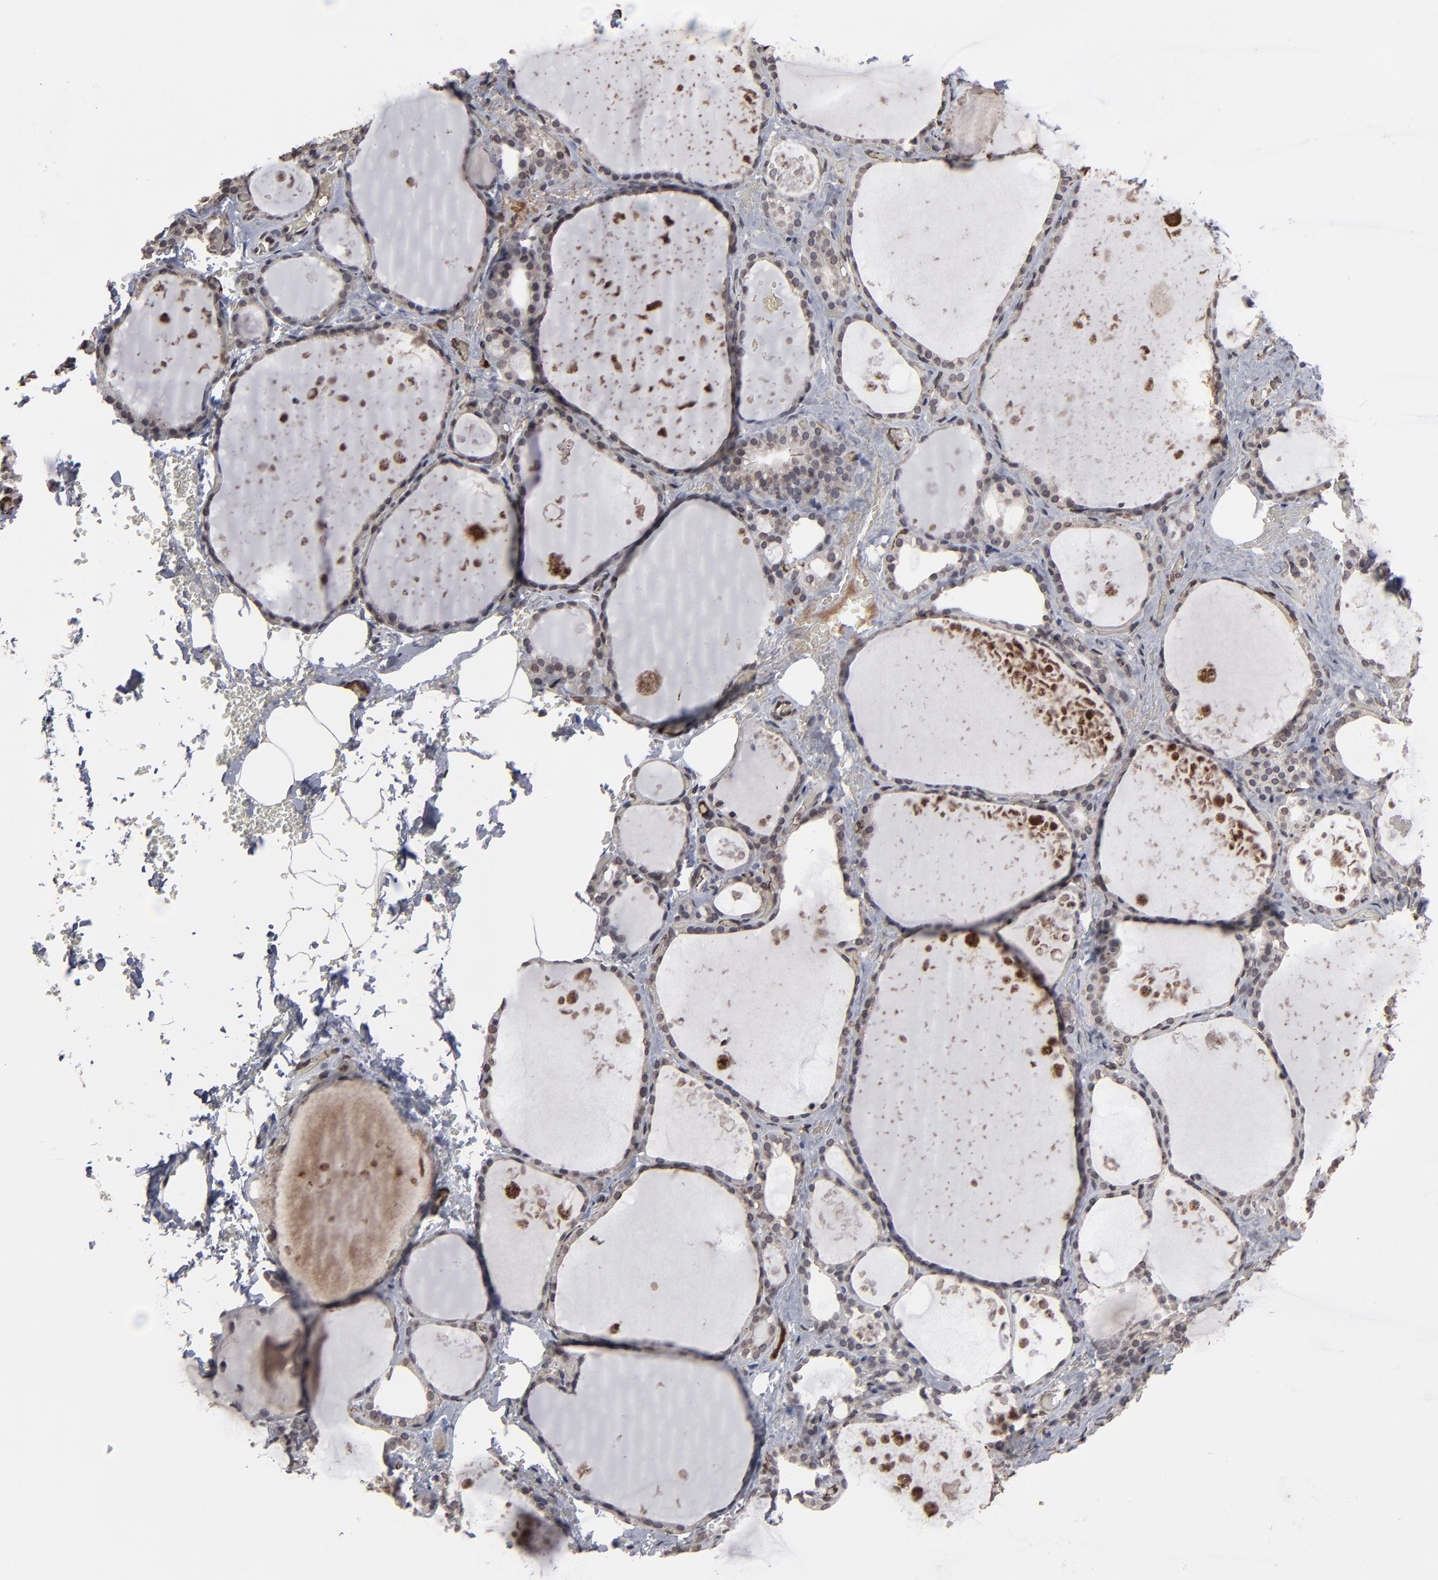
{"staining": {"intensity": "weak", "quantity": ">75%", "location": "nuclear"}, "tissue": "thyroid gland", "cell_type": "Glandular cells", "image_type": "normal", "snomed": [{"axis": "morphology", "description": "Normal tissue, NOS"}, {"axis": "topography", "description": "Thyroid gland"}], "caption": "Immunohistochemical staining of unremarkable thyroid gland exhibits low levels of weak nuclear expression in approximately >75% of glandular cells.", "gene": "BAZ1A", "patient": {"sex": "male", "age": 61}}